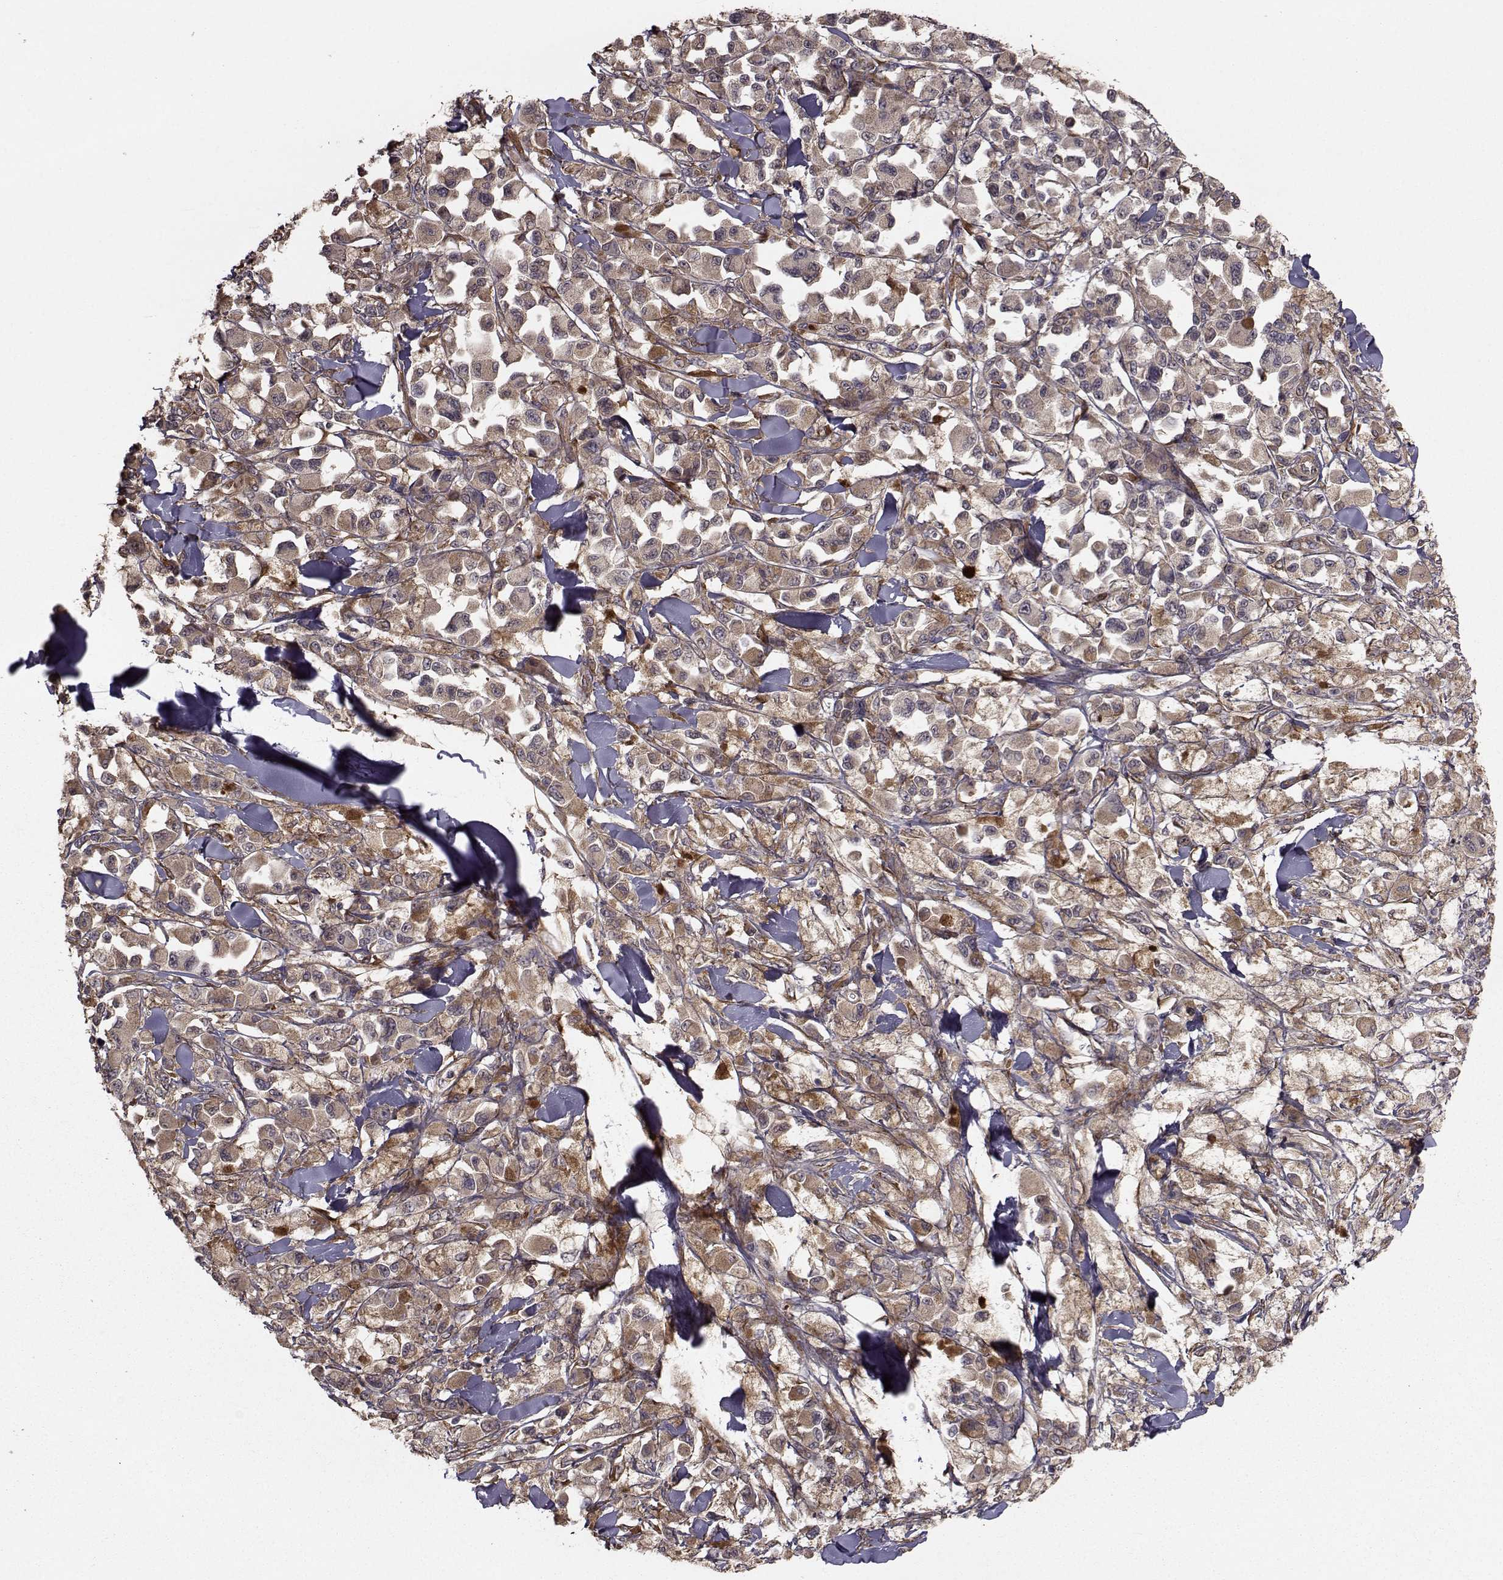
{"staining": {"intensity": "moderate", "quantity": ">75%", "location": "cytoplasmic/membranous"}, "tissue": "melanoma", "cell_type": "Tumor cells", "image_type": "cancer", "snomed": [{"axis": "morphology", "description": "Malignant melanoma, NOS"}, {"axis": "topography", "description": "Skin"}], "caption": "A brown stain highlights moderate cytoplasmic/membranous expression of a protein in human malignant melanoma tumor cells.", "gene": "TRIP10", "patient": {"sex": "female", "age": 58}}